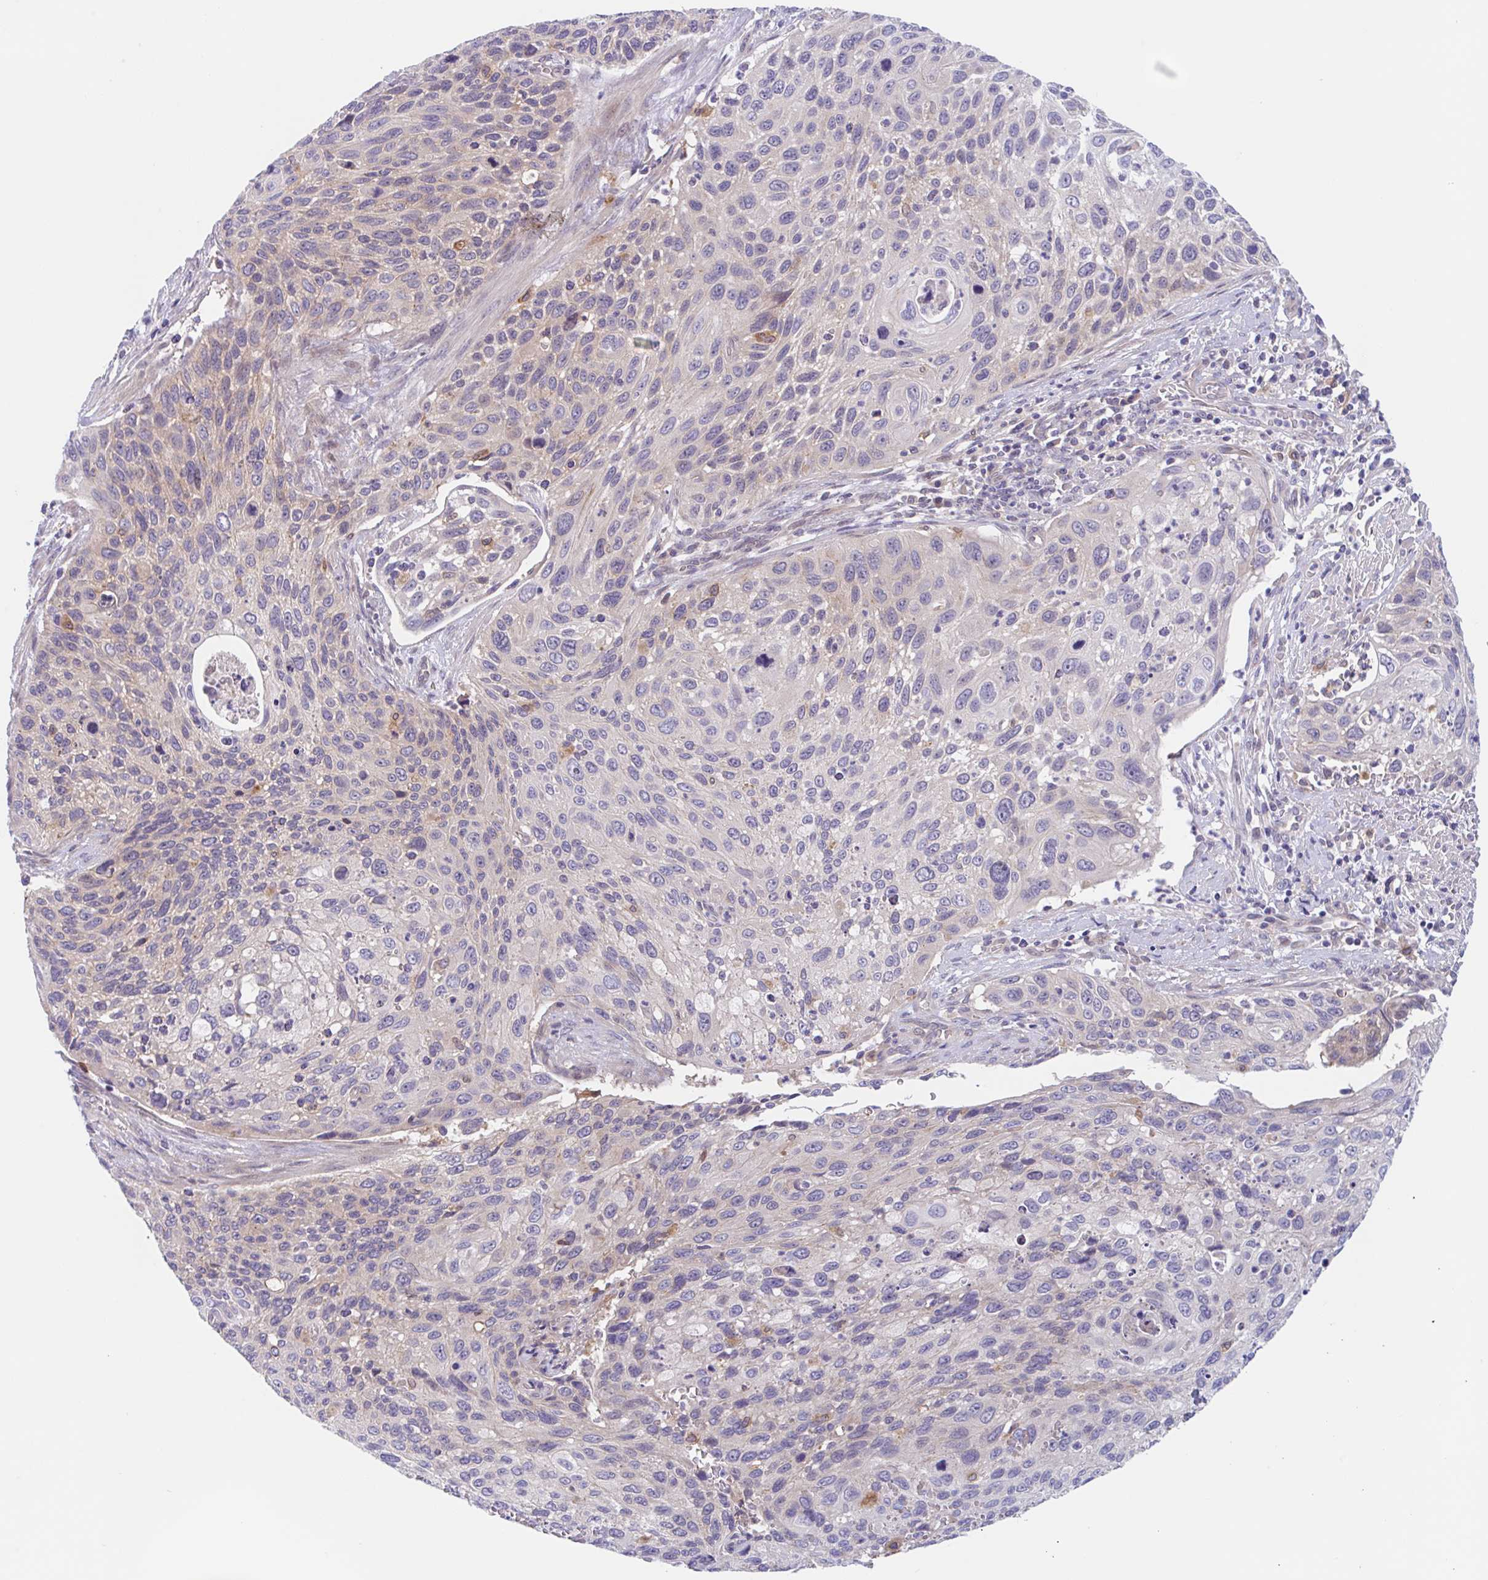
{"staining": {"intensity": "weak", "quantity": "<25%", "location": "cytoplasmic/membranous"}, "tissue": "cervical cancer", "cell_type": "Tumor cells", "image_type": "cancer", "snomed": [{"axis": "morphology", "description": "Squamous cell carcinoma, NOS"}, {"axis": "topography", "description": "Cervix"}], "caption": "A photomicrograph of squamous cell carcinoma (cervical) stained for a protein shows no brown staining in tumor cells. (DAB (3,3'-diaminobenzidine) immunohistochemistry with hematoxylin counter stain).", "gene": "TMEM86A", "patient": {"sex": "female", "age": 70}}